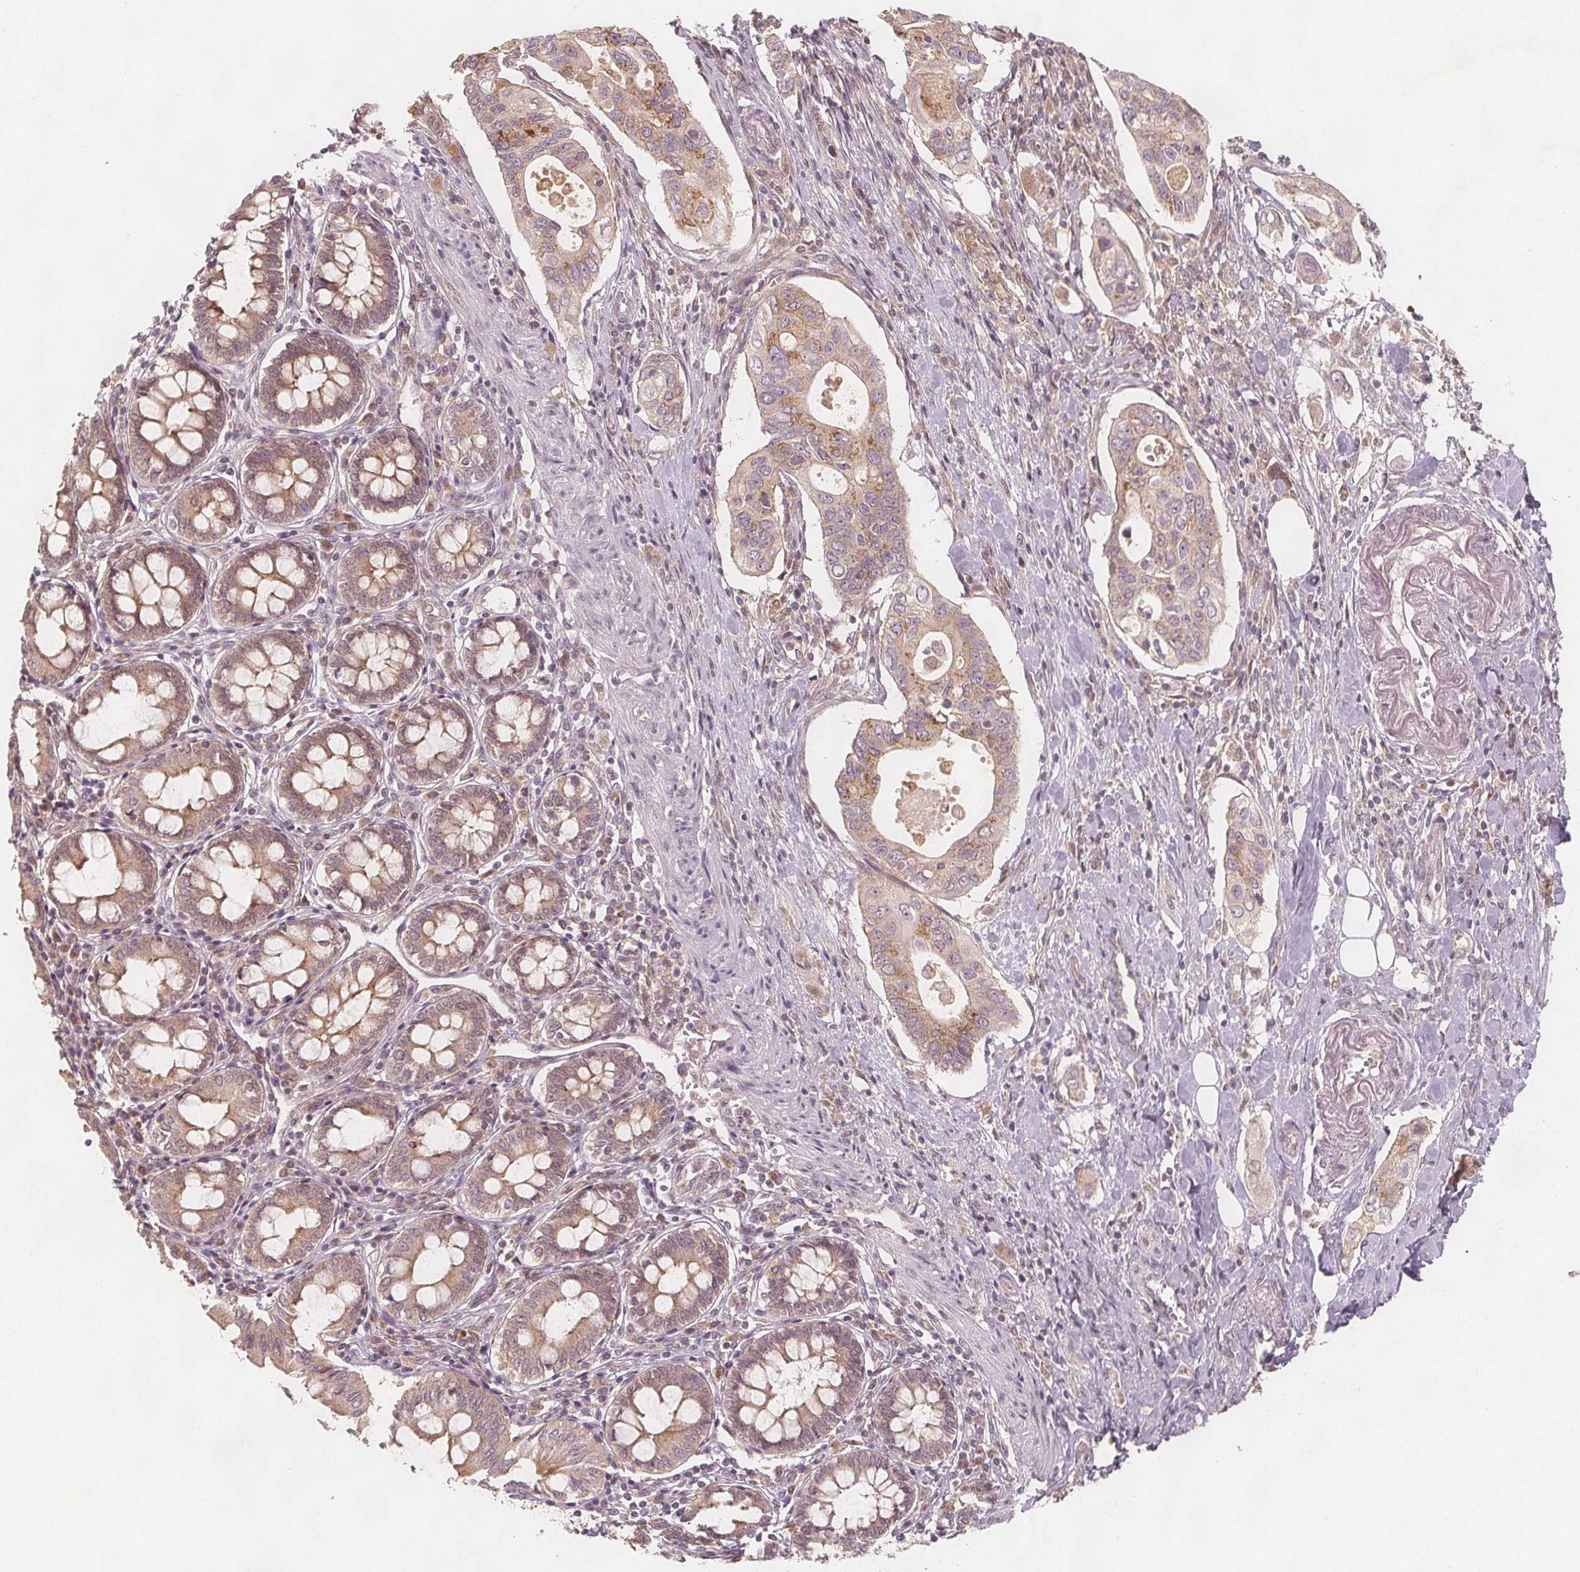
{"staining": {"intensity": "weak", "quantity": "25%-75%", "location": "cytoplasmic/membranous"}, "tissue": "pancreatic cancer", "cell_type": "Tumor cells", "image_type": "cancer", "snomed": [{"axis": "morphology", "description": "Adenocarcinoma, NOS"}, {"axis": "topography", "description": "Pancreas"}], "caption": "Human adenocarcinoma (pancreatic) stained with a brown dye shows weak cytoplasmic/membranous positive positivity in about 25%-75% of tumor cells.", "gene": "NCSTN", "patient": {"sex": "female", "age": 63}}